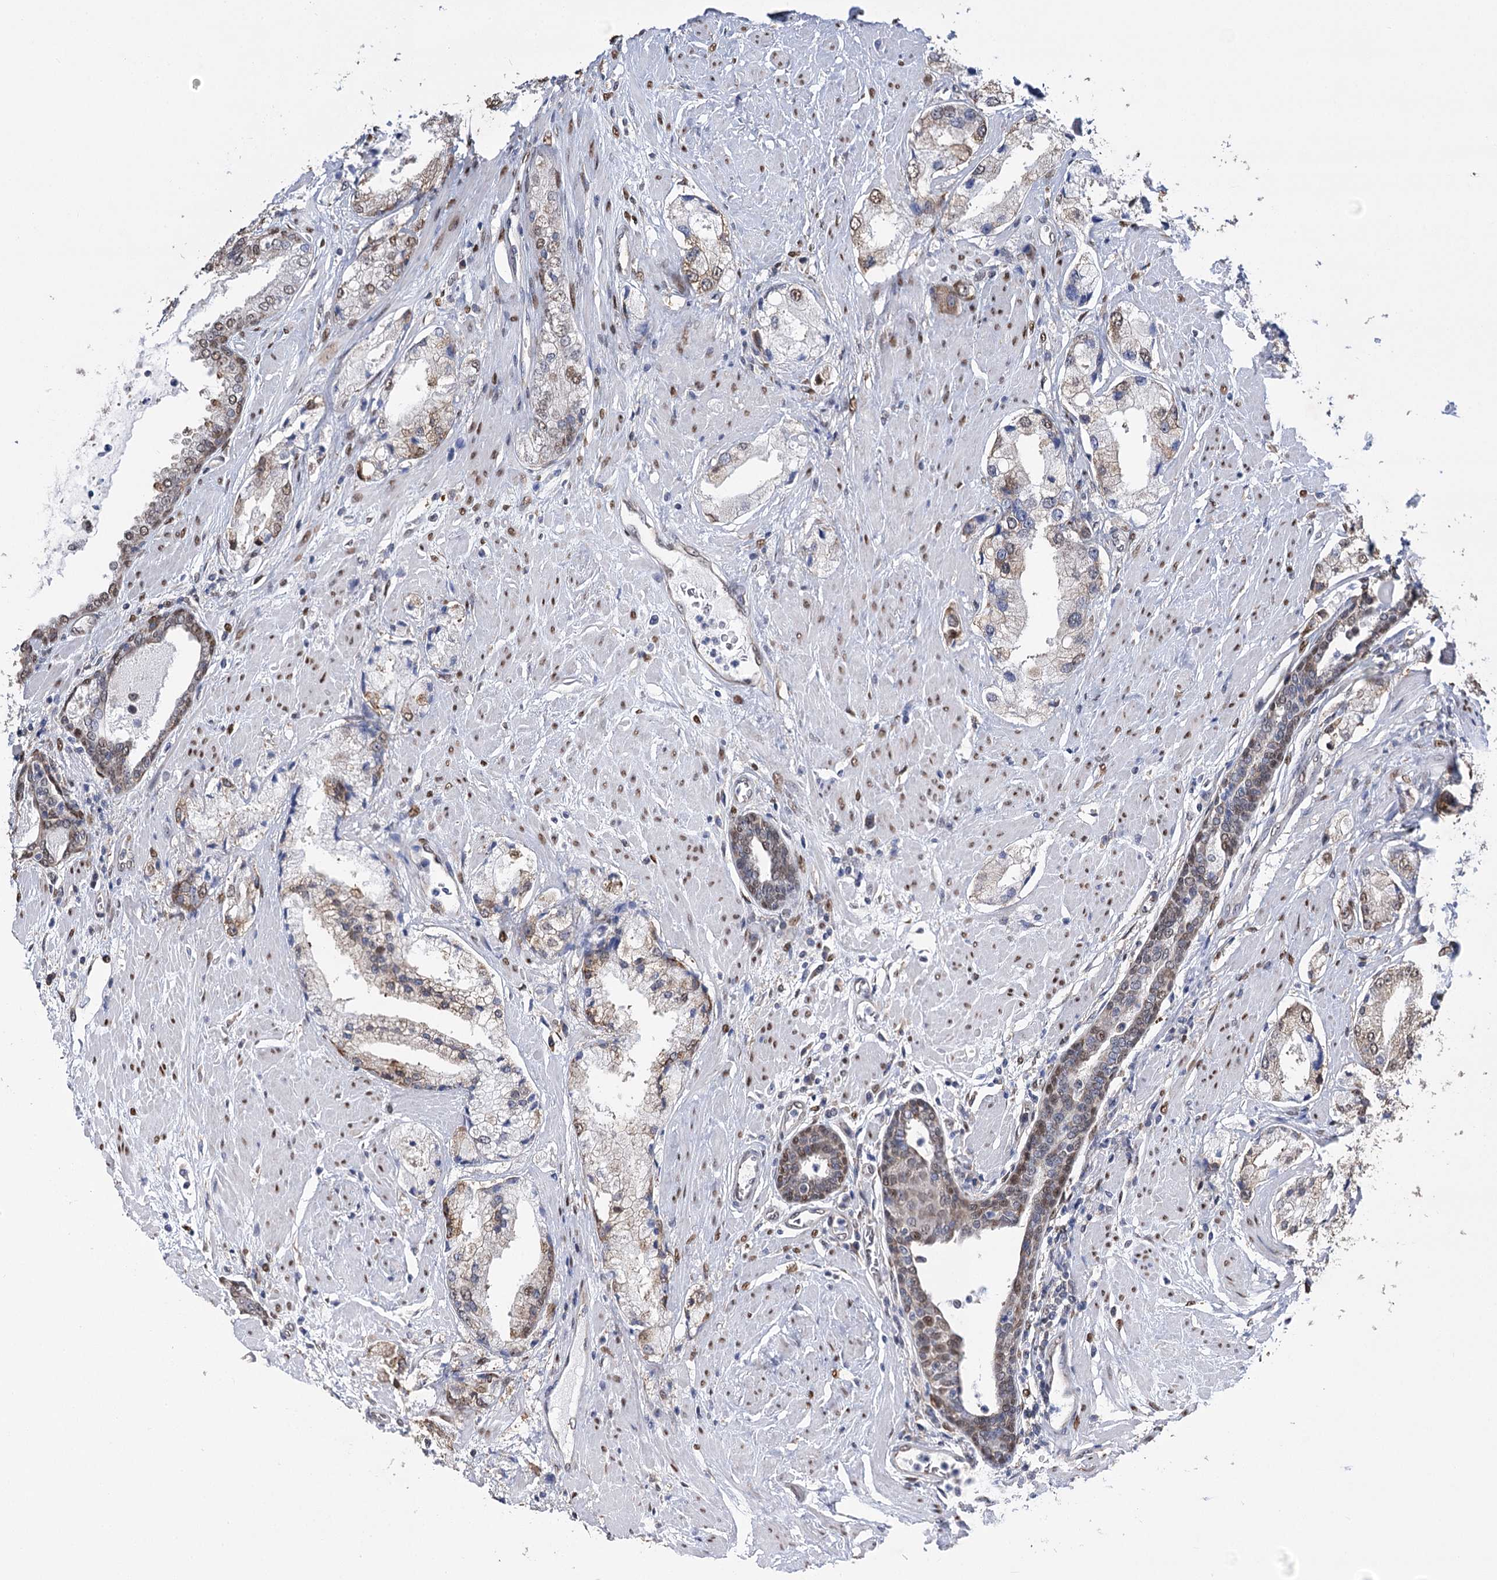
{"staining": {"intensity": "moderate", "quantity": "25%-75%", "location": "nuclear"}, "tissue": "prostate cancer", "cell_type": "Tumor cells", "image_type": "cancer", "snomed": [{"axis": "morphology", "description": "Adenocarcinoma, Low grade"}, {"axis": "topography", "description": "Prostate"}], "caption": "This image shows IHC staining of human prostate adenocarcinoma (low-grade), with medium moderate nuclear expression in about 25%-75% of tumor cells.", "gene": "NFU1", "patient": {"sex": "male", "age": 67}}